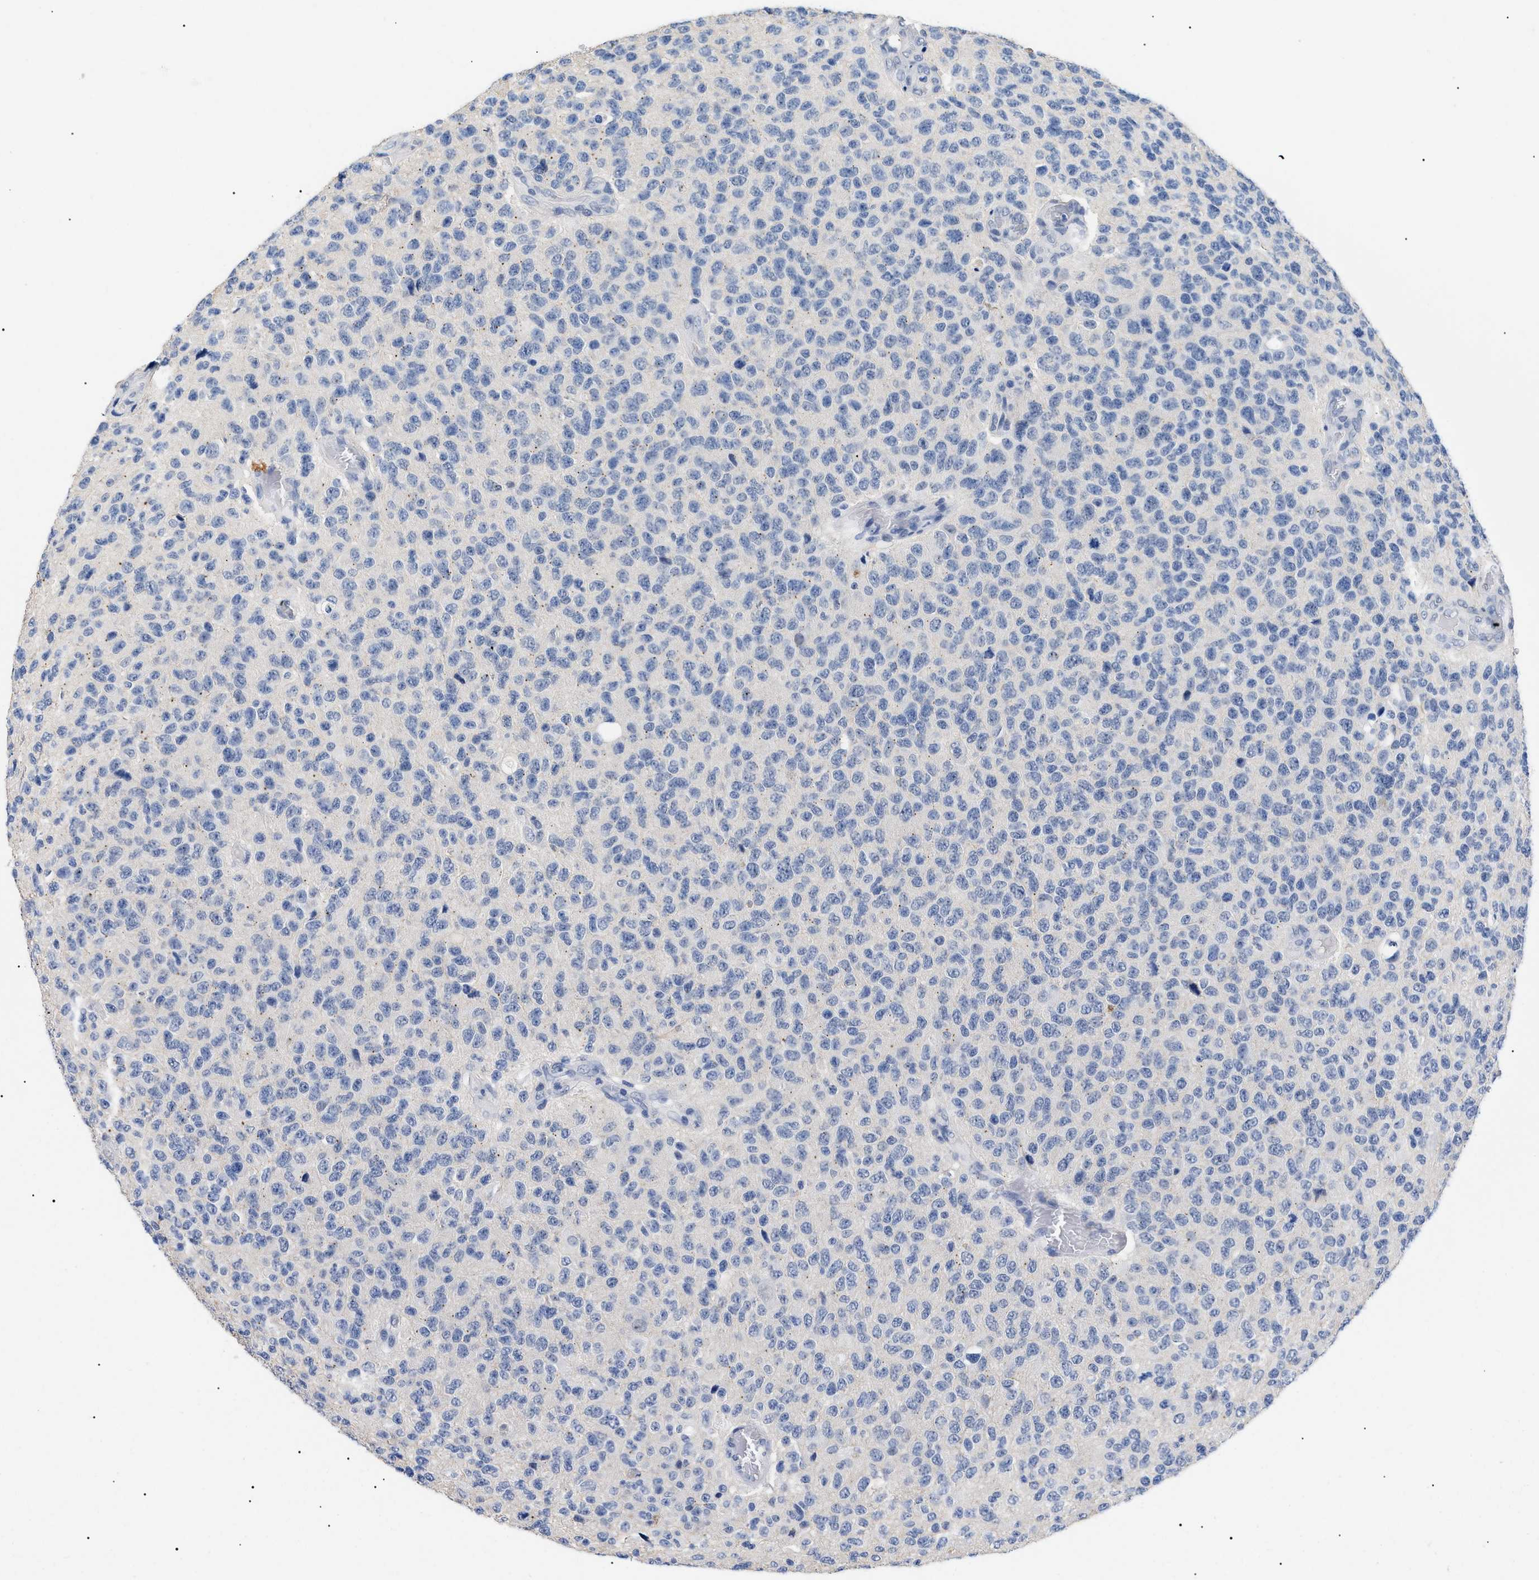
{"staining": {"intensity": "negative", "quantity": "none", "location": "none"}, "tissue": "glioma", "cell_type": "Tumor cells", "image_type": "cancer", "snomed": [{"axis": "morphology", "description": "Glioma, malignant, High grade"}, {"axis": "topography", "description": "pancreas cauda"}], "caption": "Immunohistochemical staining of glioma displays no significant expression in tumor cells.", "gene": "PRRT2", "patient": {"sex": "male", "age": 60}}